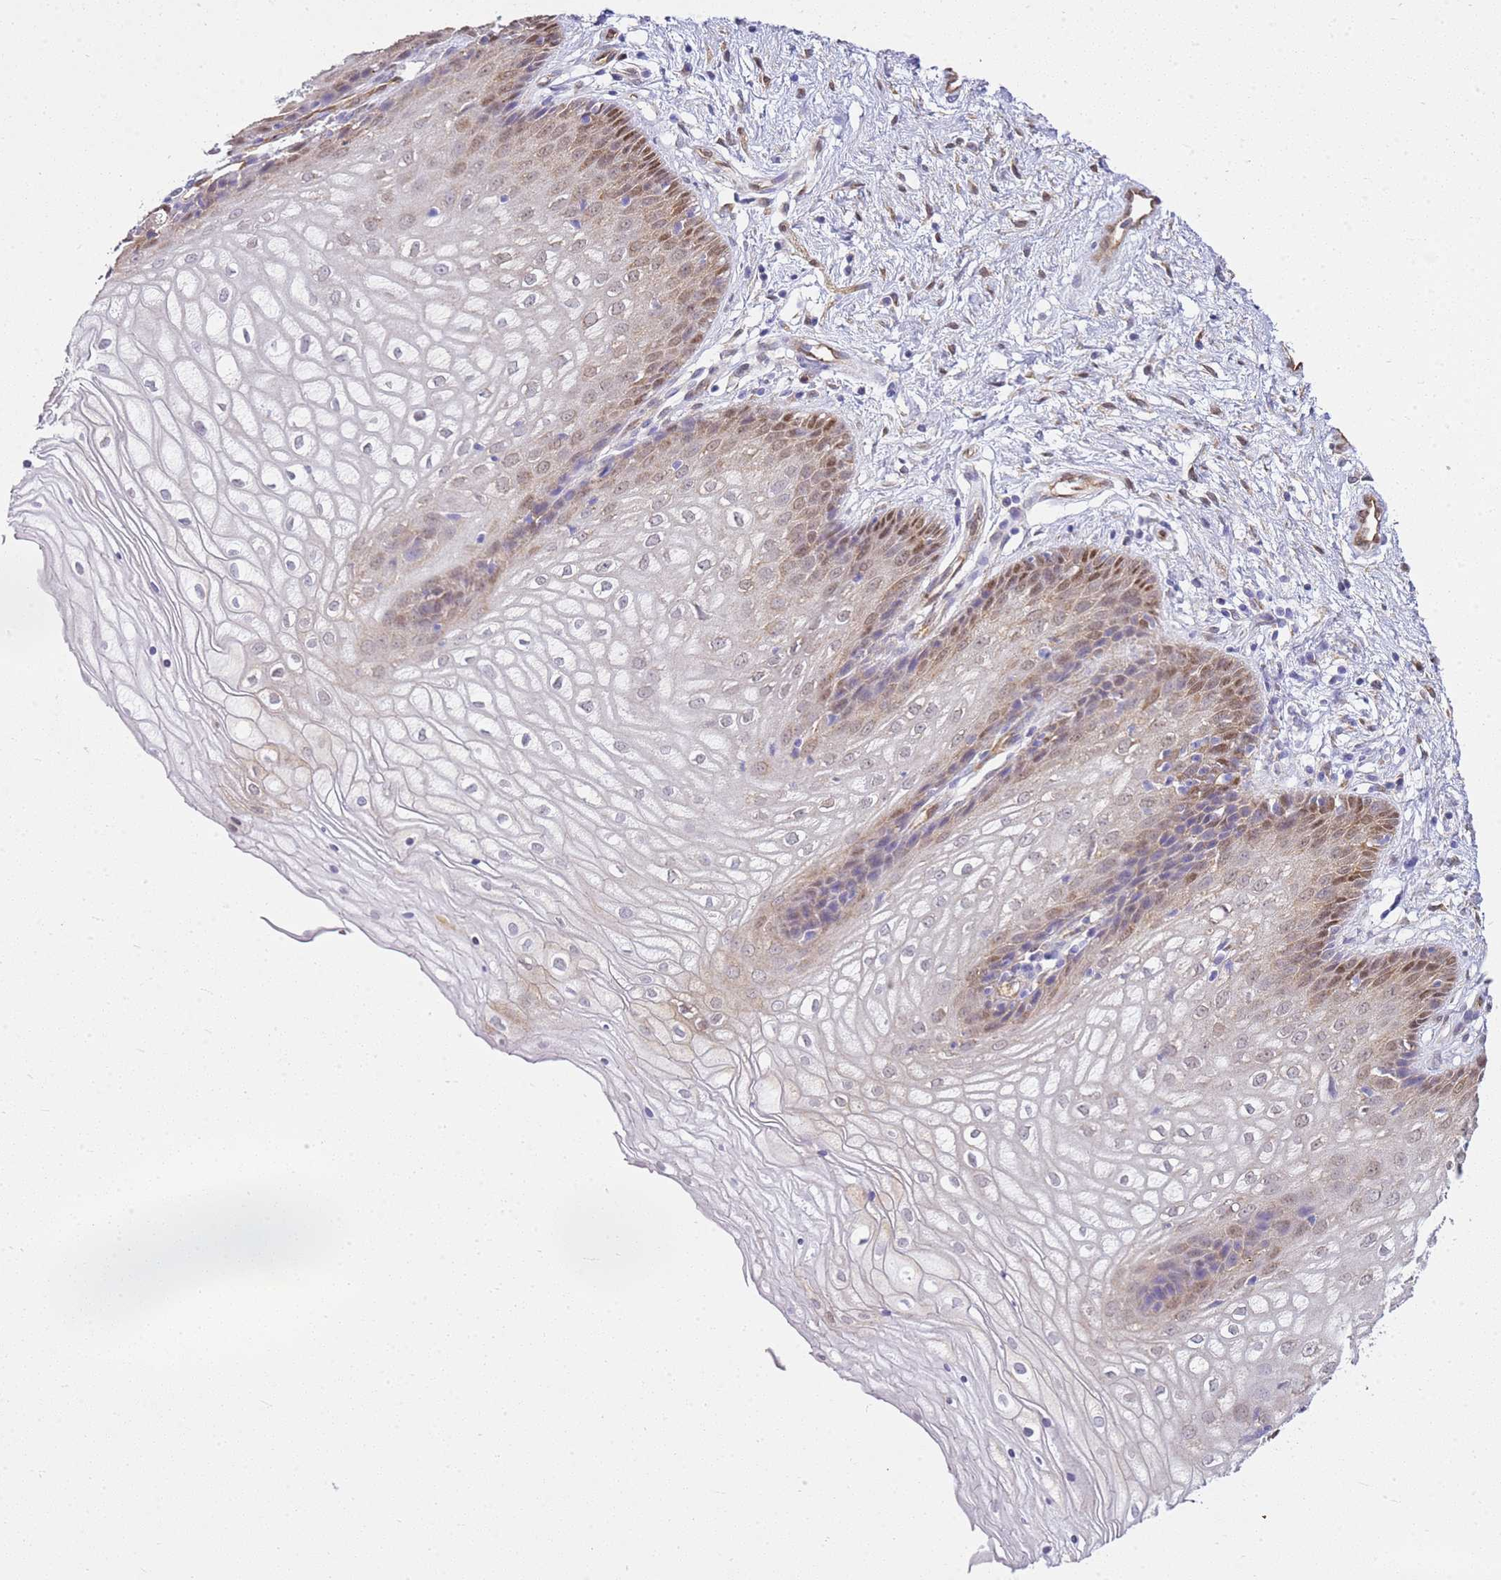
{"staining": {"intensity": "weak", "quantity": "25%-75%", "location": "cytoplasmic/membranous,nuclear"}, "tissue": "vagina", "cell_type": "Squamous epithelial cells", "image_type": "normal", "snomed": [{"axis": "morphology", "description": "Normal tissue, NOS"}, {"axis": "topography", "description": "Vagina"}], "caption": "Weak cytoplasmic/membranous,nuclear staining for a protein is identified in approximately 25%-75% of squamous epithelial cells of normal vagina using immunohistochemistry (IHC).", "gene": "YWHAE", "patient": {"sex": "female", "age": 34}}